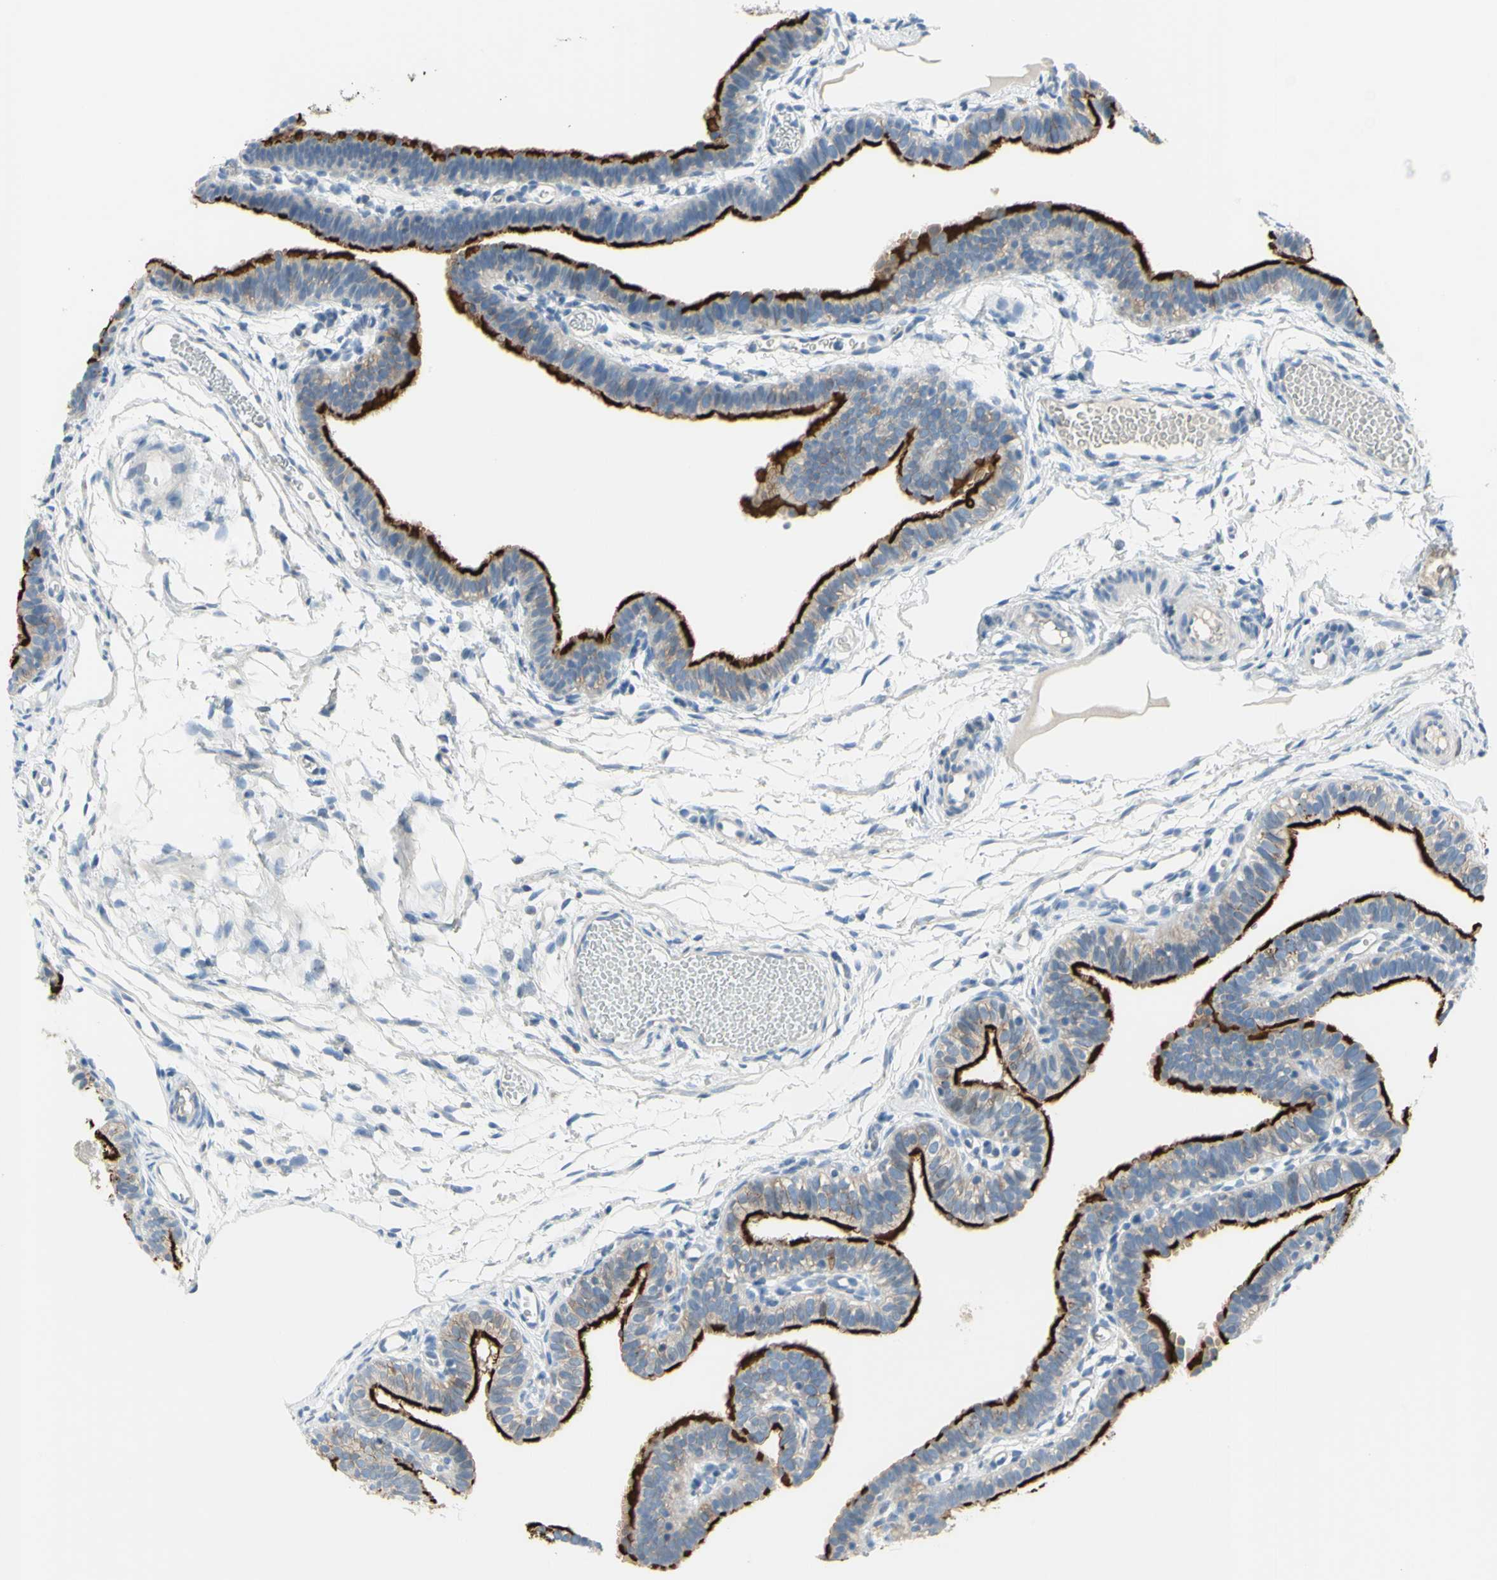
{"staining": {"intensity": "strong", "quantity": ">75%", "location": "cytoplasmic/membranous"}, "tissue": "fallopian tube", "cell_type": "Glandular cells", "image_type": "normal", "snomed": [{"axis": "morphology", "description": "Normal tissue, NOS"}, {"axis": "topography", "description": "Fallopian tube"}, {"axis": "topography", "description": "Placenta"}], "caption": "Immunohistochemical staining of normal human fallopian tube exhibits high levels of strong cytoplasmic/membranous expression in approximately >75% of glandular cells.", "gene": "MUC1", "patient": {"sex": "female", "age": 34}}